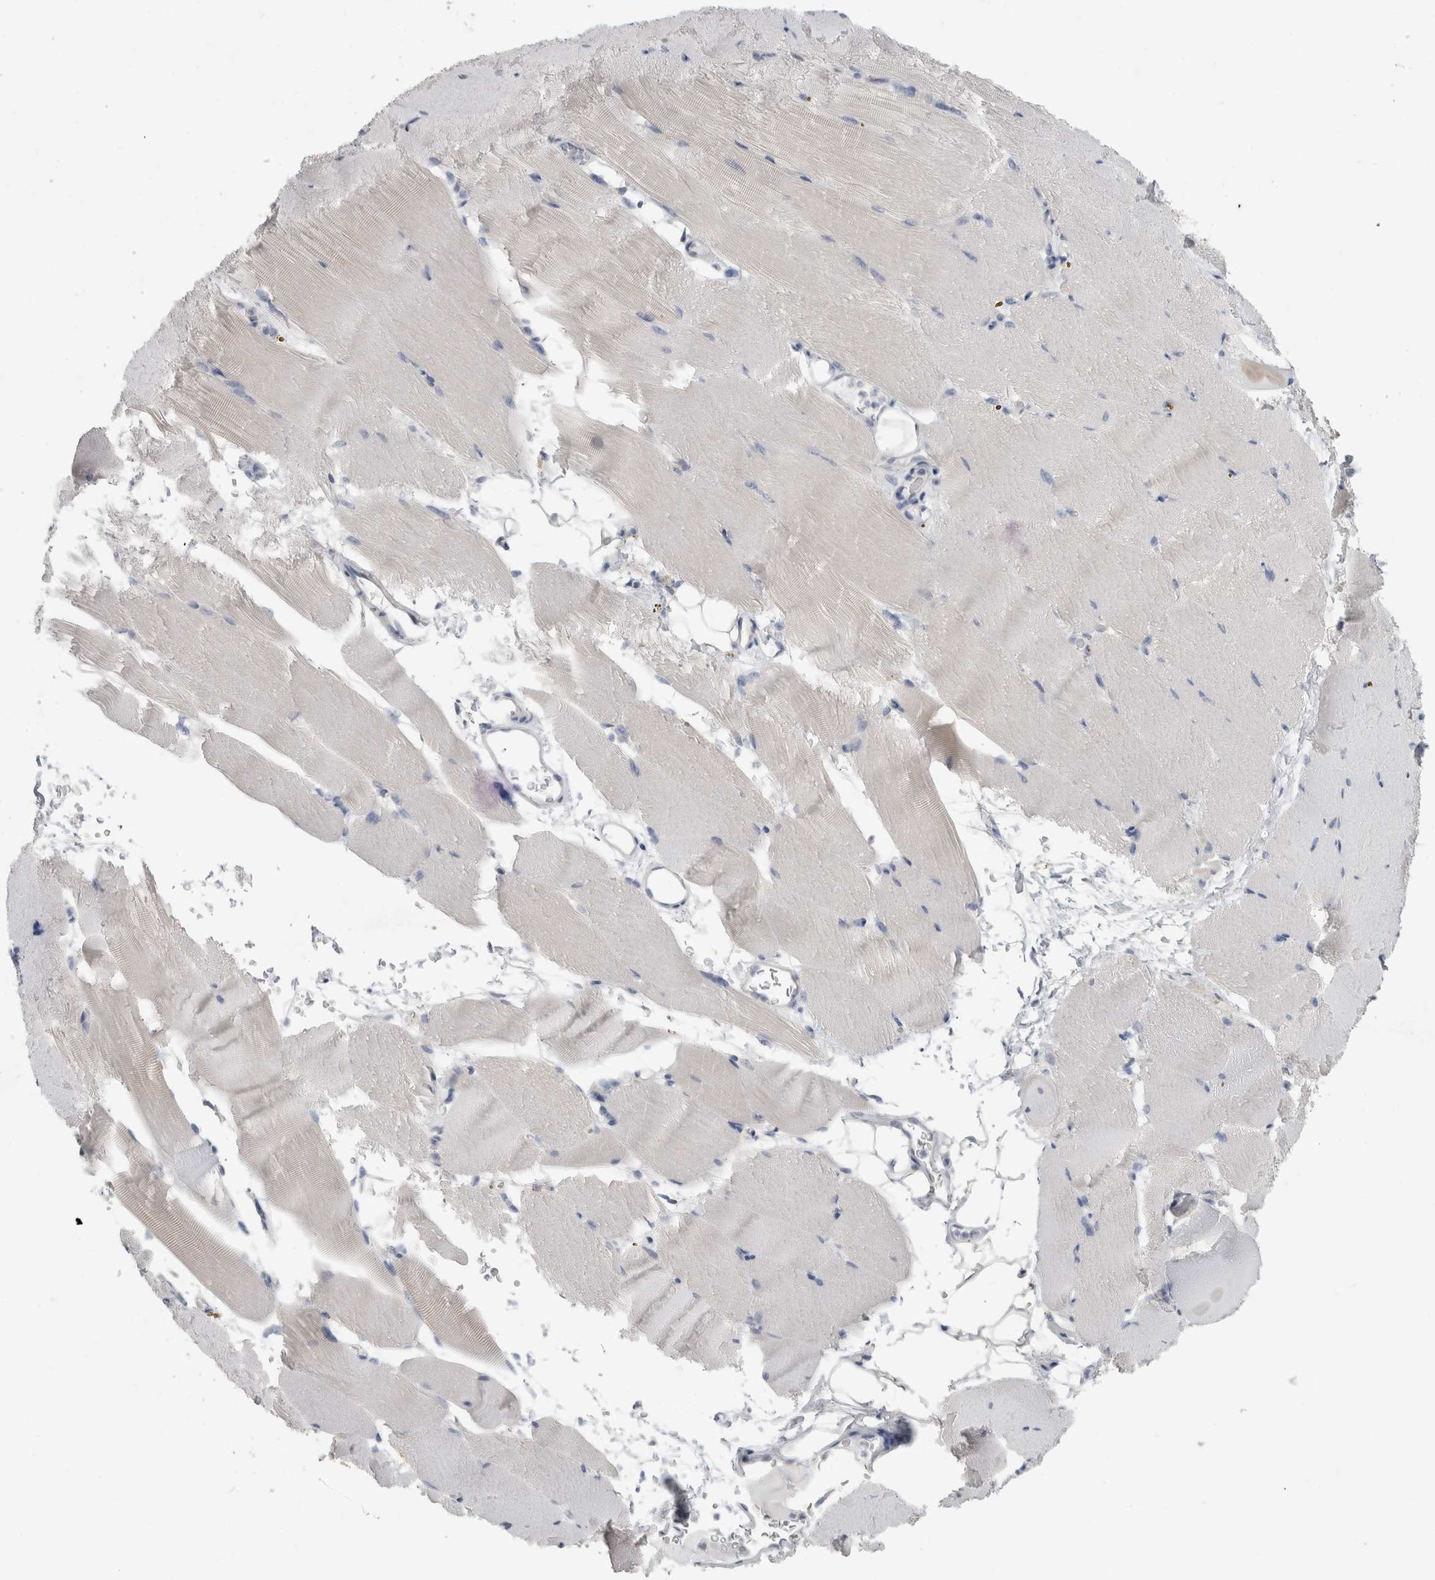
{"staining": {"intensity": "negative", "quantity": "none", "location": "none"}, "tissue": "skeletal muscle", "cell_type": "Myocytes", "image_type": "normal", "snomed": [{"axis": "morphology", "description": "Normal tissue, NOS"}, {"axis": "topography", "description": "Skeletal muscle"}, {"axis": "topography", "description": "Parathyroid gland"}], "caption": "Immunohistochemical staining of normal human skeletal muscle reveals no significant positivity in myocytes. Brightfield microscopy of immunohistochemistry (IHC) stained with DAB (3,3'-diaminobenzidine) (brown) and hematoxylin (blue), captured at high magnification.", "gene": "GATM", "patient": {"sex": "female", "age": 37}}